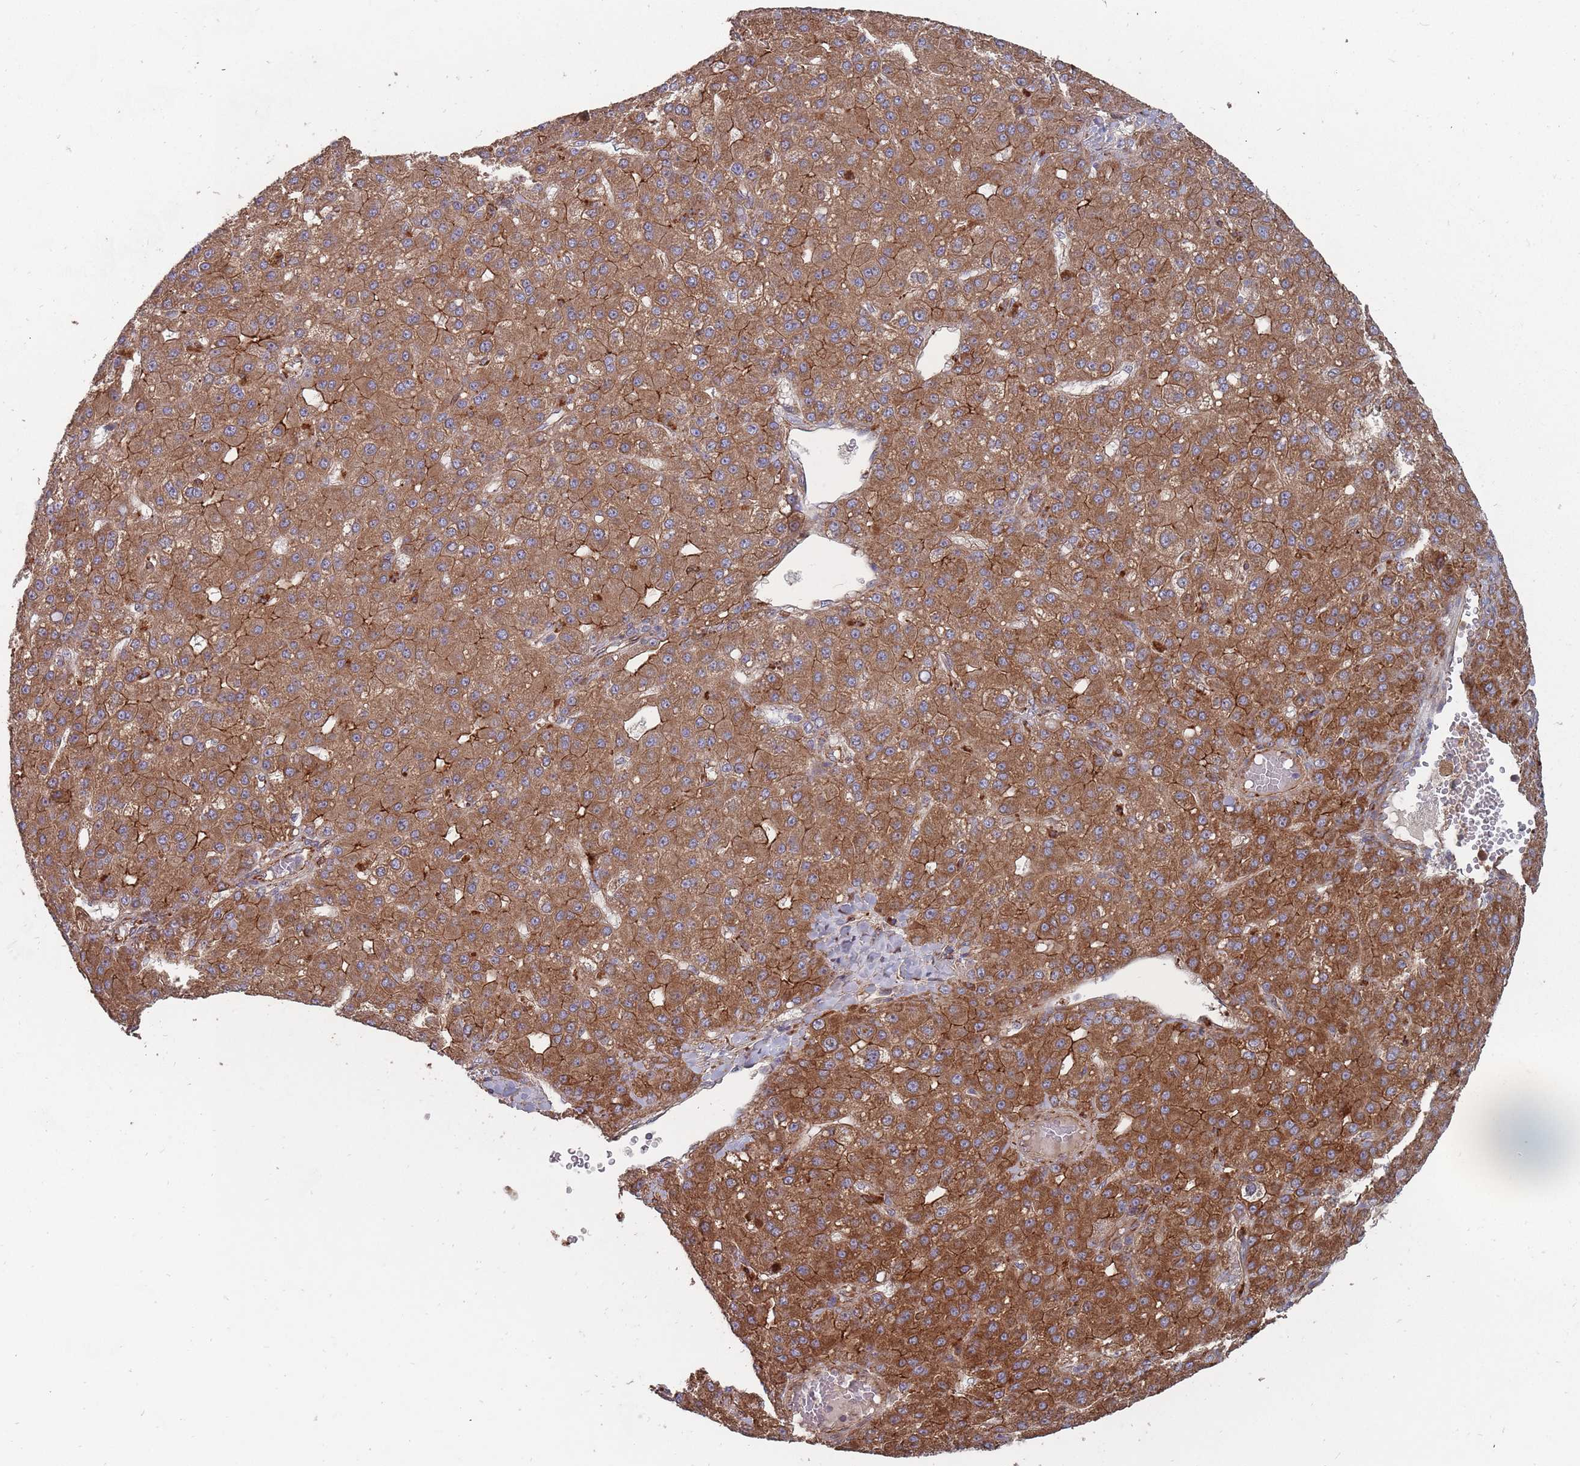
{"staining": {"intensity": "moderate", "quantity": ">75%", "location": "cytoplasmic/membranous"}, "tissue": "liver cancer", "cell_type": "Tumor cells", "image_type": "cancer", "snomed": [{"axis": "morphology", "description": "Carcinoma, Hepatocellular, NOS"}, {"axis": "topography", "description": "Liver"}], "caption": "Tumor cells demonstrate medium levels of moderate cytoplasmic/membranous staining in about >75% of cells in hepatocellular carcinoma (liver).", "gene": "THSD7B", "patient": {"sex": "male", "age": 67}}